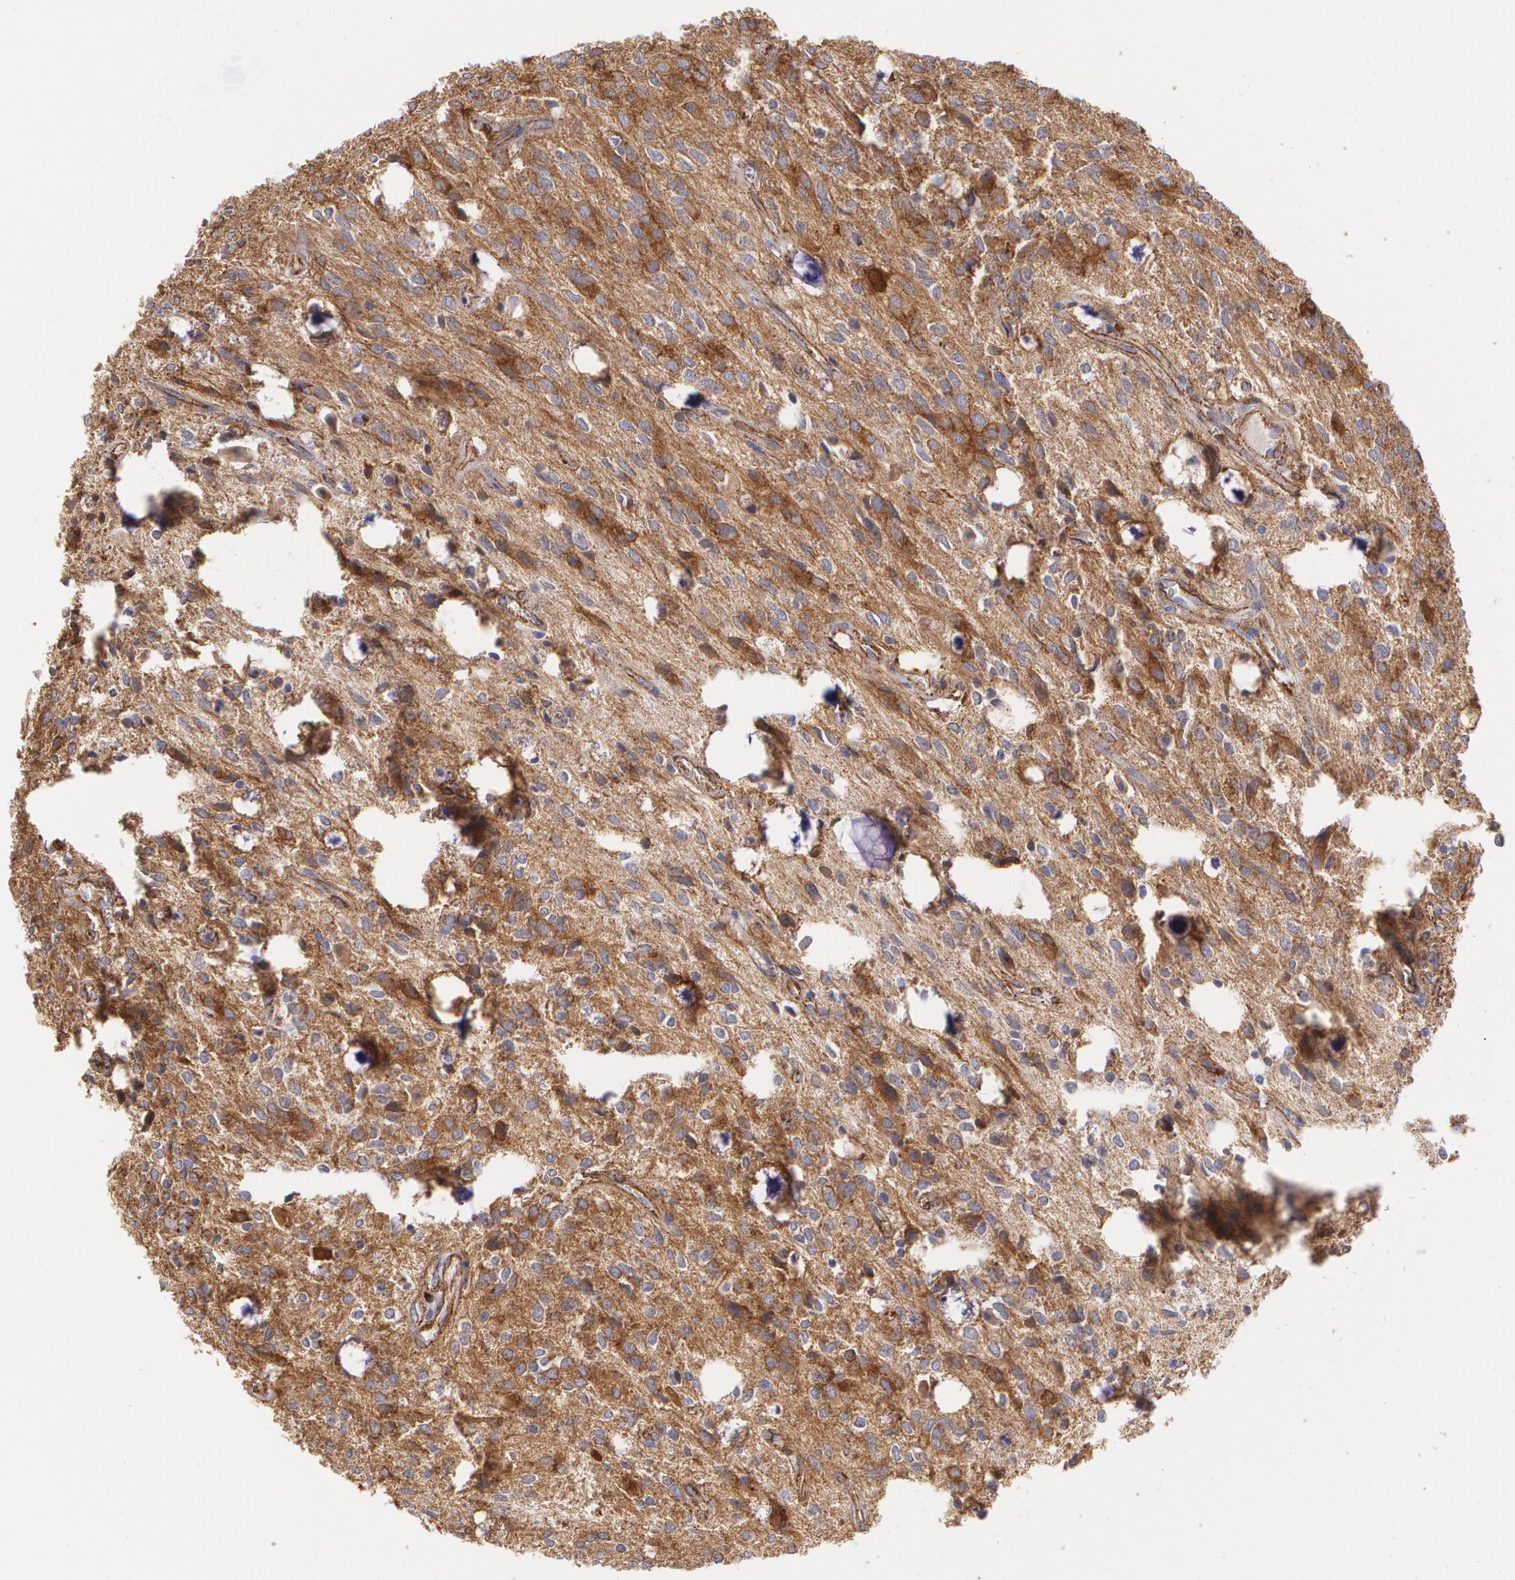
{"staining": {"intensity": "strong", "quantity": ">75%", "location": "cytoplasmic/membranous"}, "tissue": "glioma", "cell_type": "Tumor cells", "image_type": "cancer", "snomed": [{"axis": "morphology", "description": "Glioma, malignant, Low grade"}, {"axis": "topography", "description": "Brain"}], "caption": "Immunohistochemistry (IHC) of malignant low-grade glioma reveals high levels of strong cytoplasmic/membranous positivity in approximately >75% of tumor cells.", "gene": "TJP1", "patient": {"sex": "female", "age": 15}}